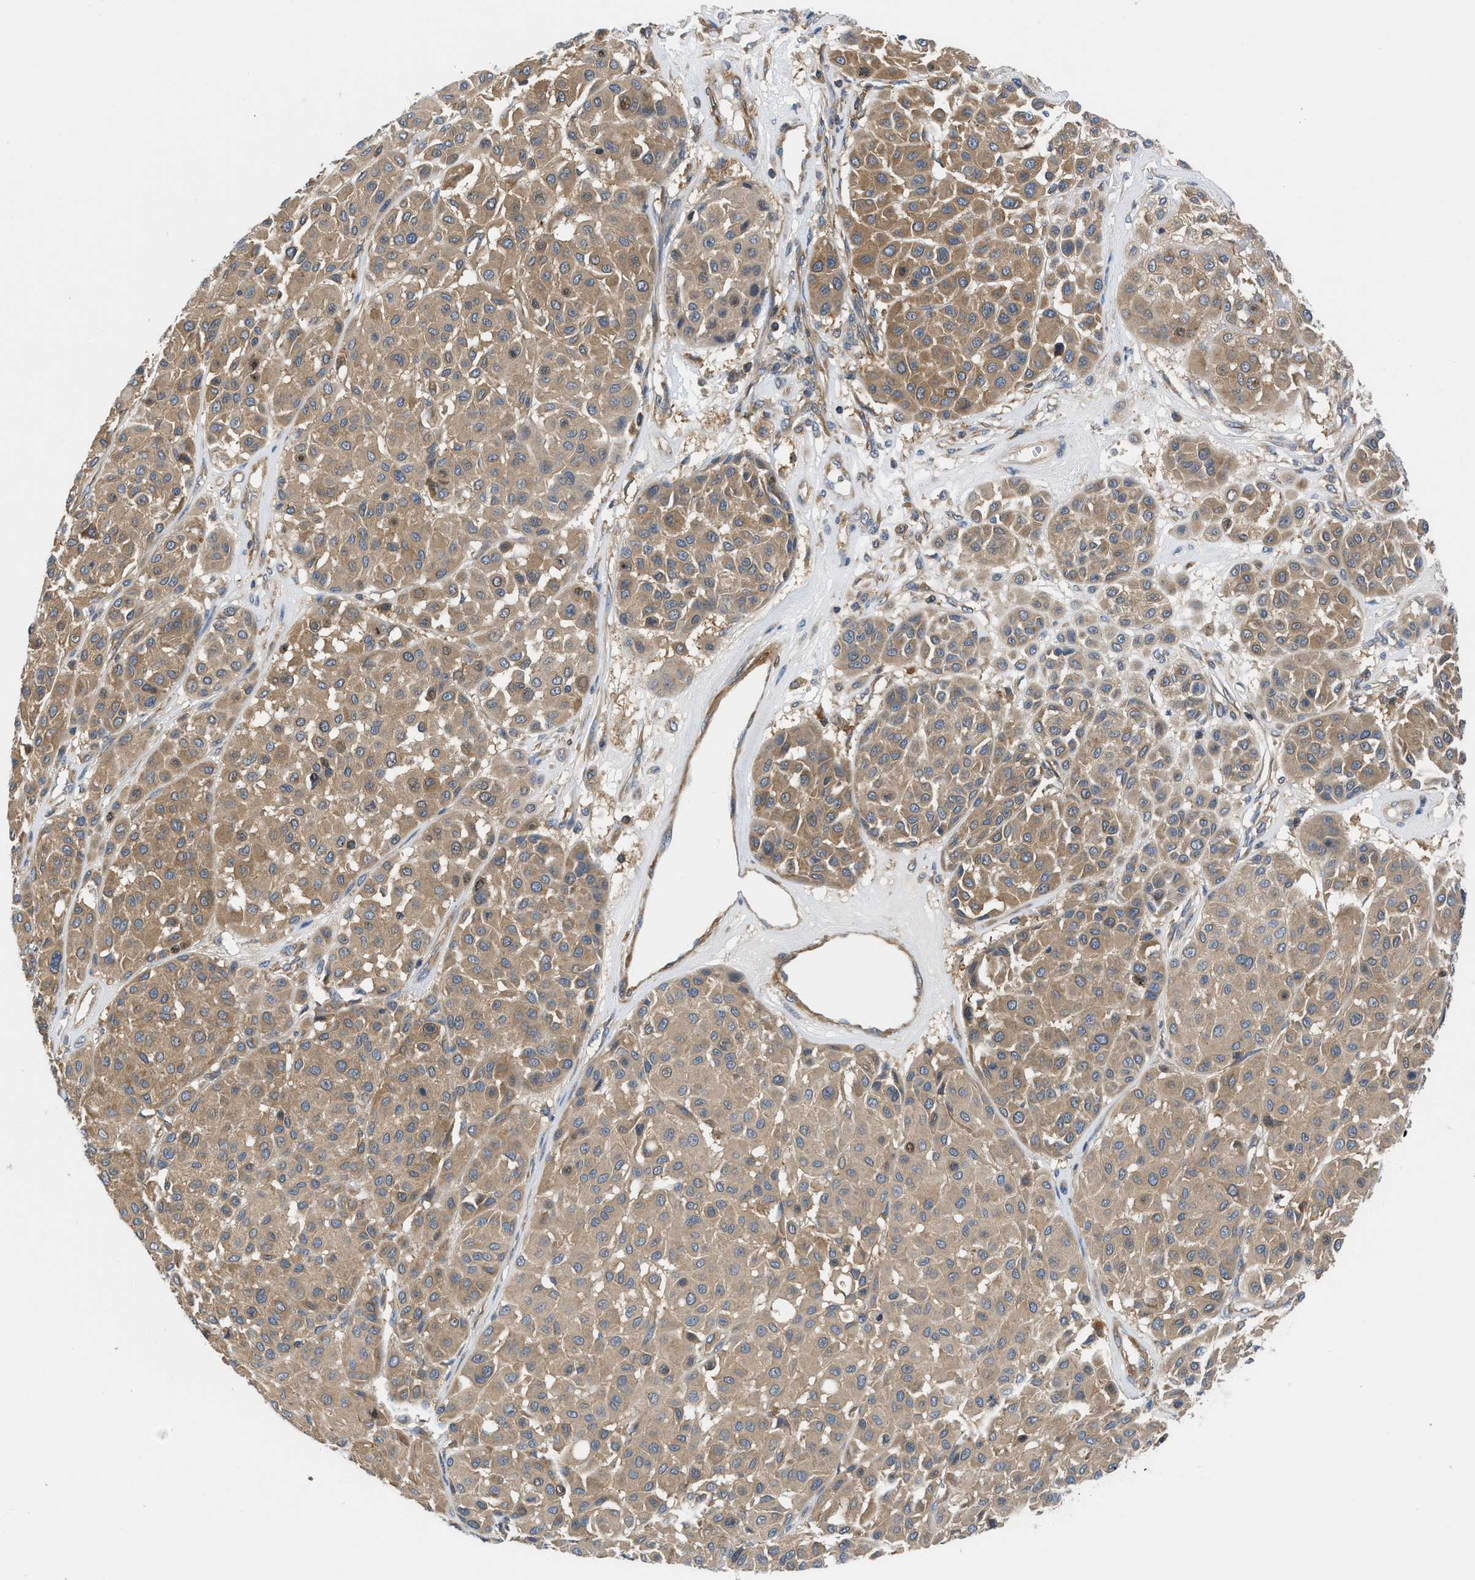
{"staining": {"intensity": "moderate", "quantity": ">75%", "location": "cytoplasmic/membranous"}, "tissue": "melanoma", "cell_type": "Tumor cells", "image_type": "cancer", "snomed": [{"axis": "morphology", "description": "Malignant melanoma, Metastatic site"}, {"axis": "topography", "description": "Soft tissue"}], "caption": "DAB immunohistochemical staining of melanoma shows moderate cytoplasmic/membranous protein expression in approximately >75% of tumor cells.", "gene": "CHKB", "patient": {"sex": "male", "age": 41}}